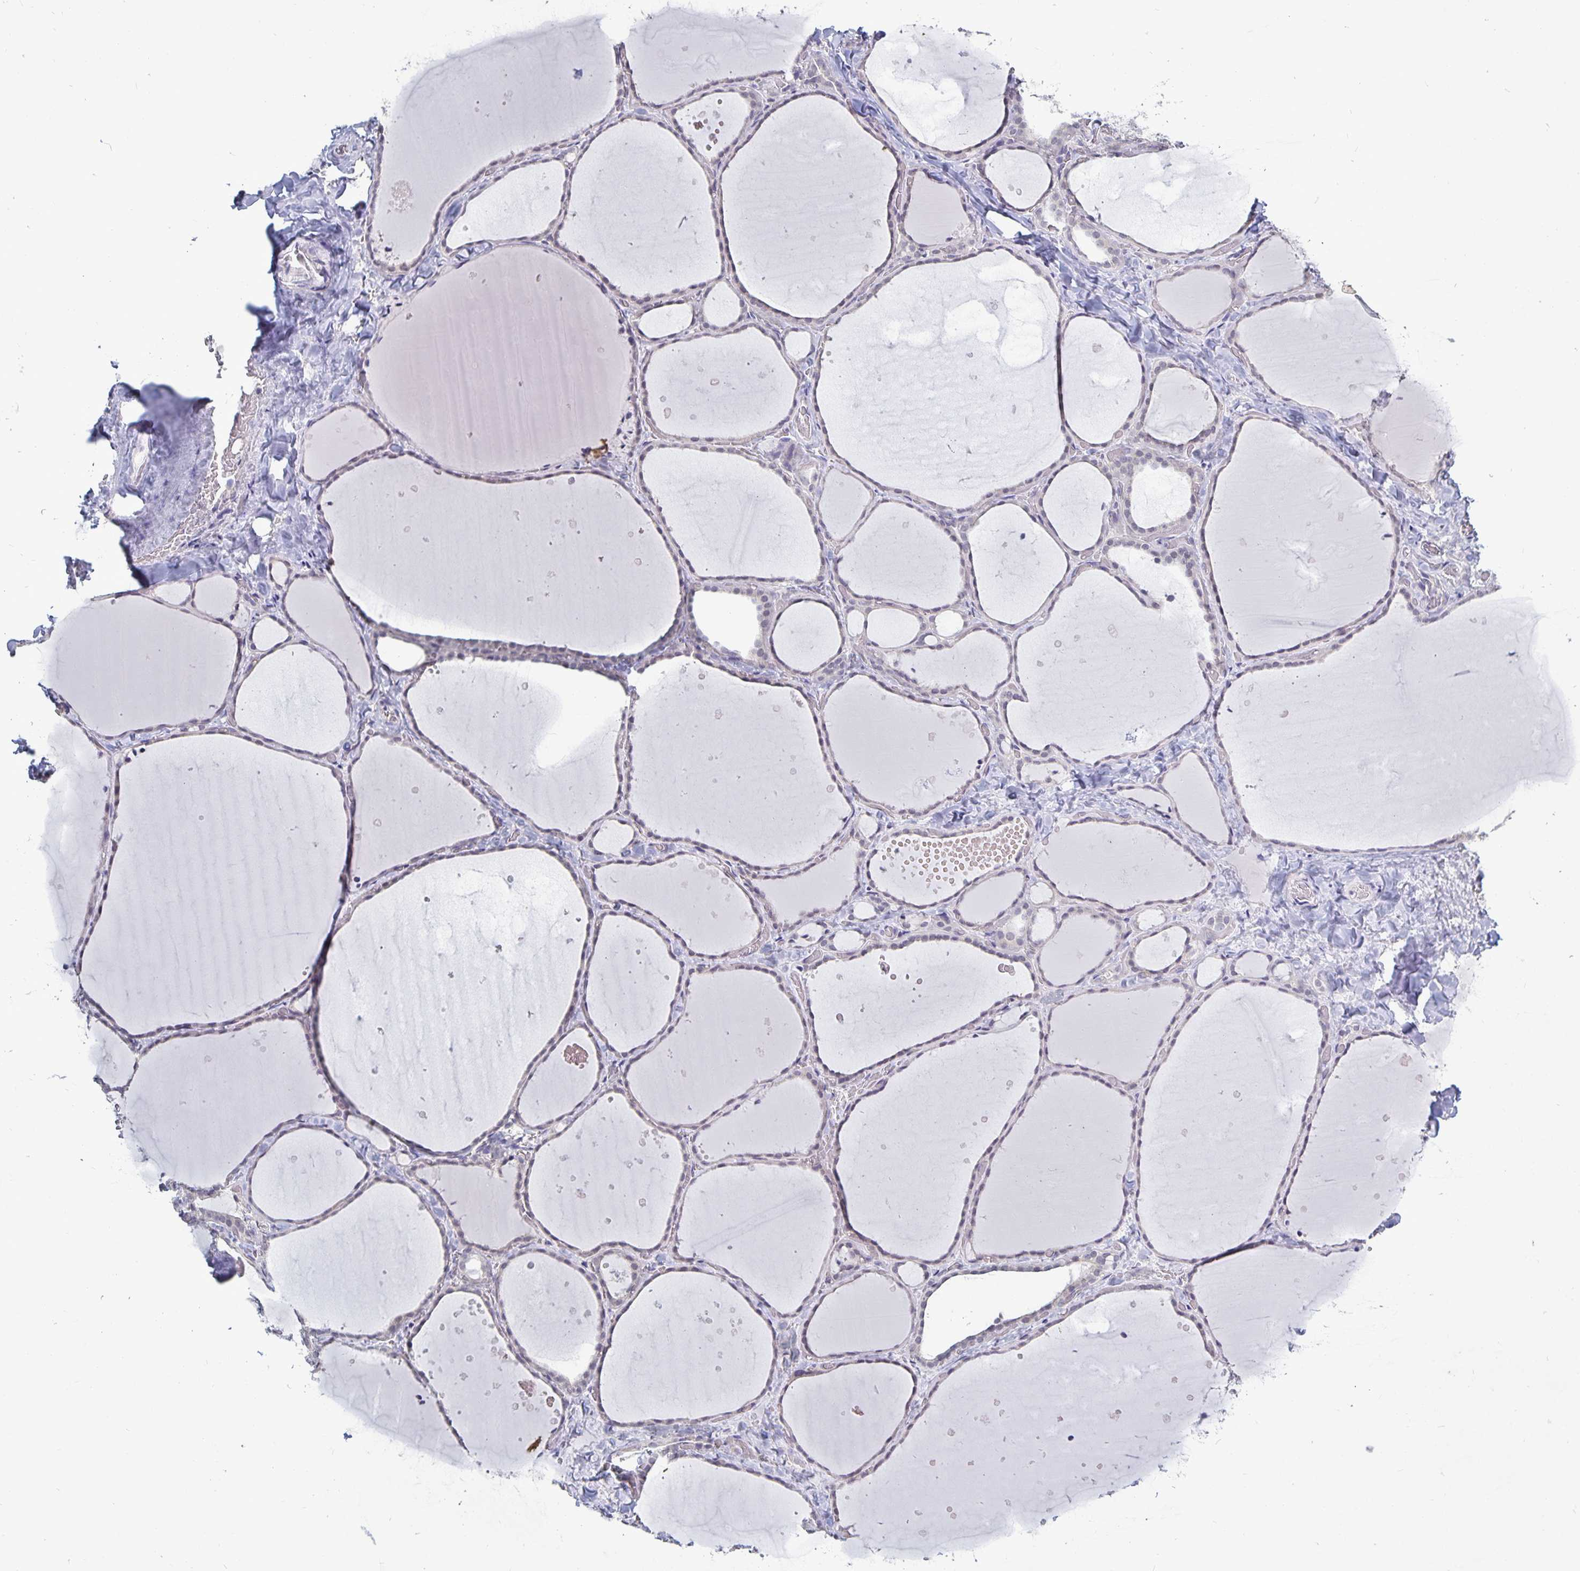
{"staining": {"intensity": "negative", "quantity": "none", "location": "none"}, "tissue": "thyroid gland", "cell_type": "Glandular cells", "image_type": "normal", "snomed": [{"axis": "morphology", "description": "Normal tissue, NOS"}, {"axis": "topography", "description": "Thyroid gland"}], "caption": "Thyroid gland was stained to show a protein in brown. There is no significant positivity in glandular cells. The staining is performed using DAB (3,3'-diaminobenzidine) brown chromogen with nuclei counter-stained in using hematoxylin.", "gene": "PLCB3", "patient": {"sex": "female", "age": 36}}